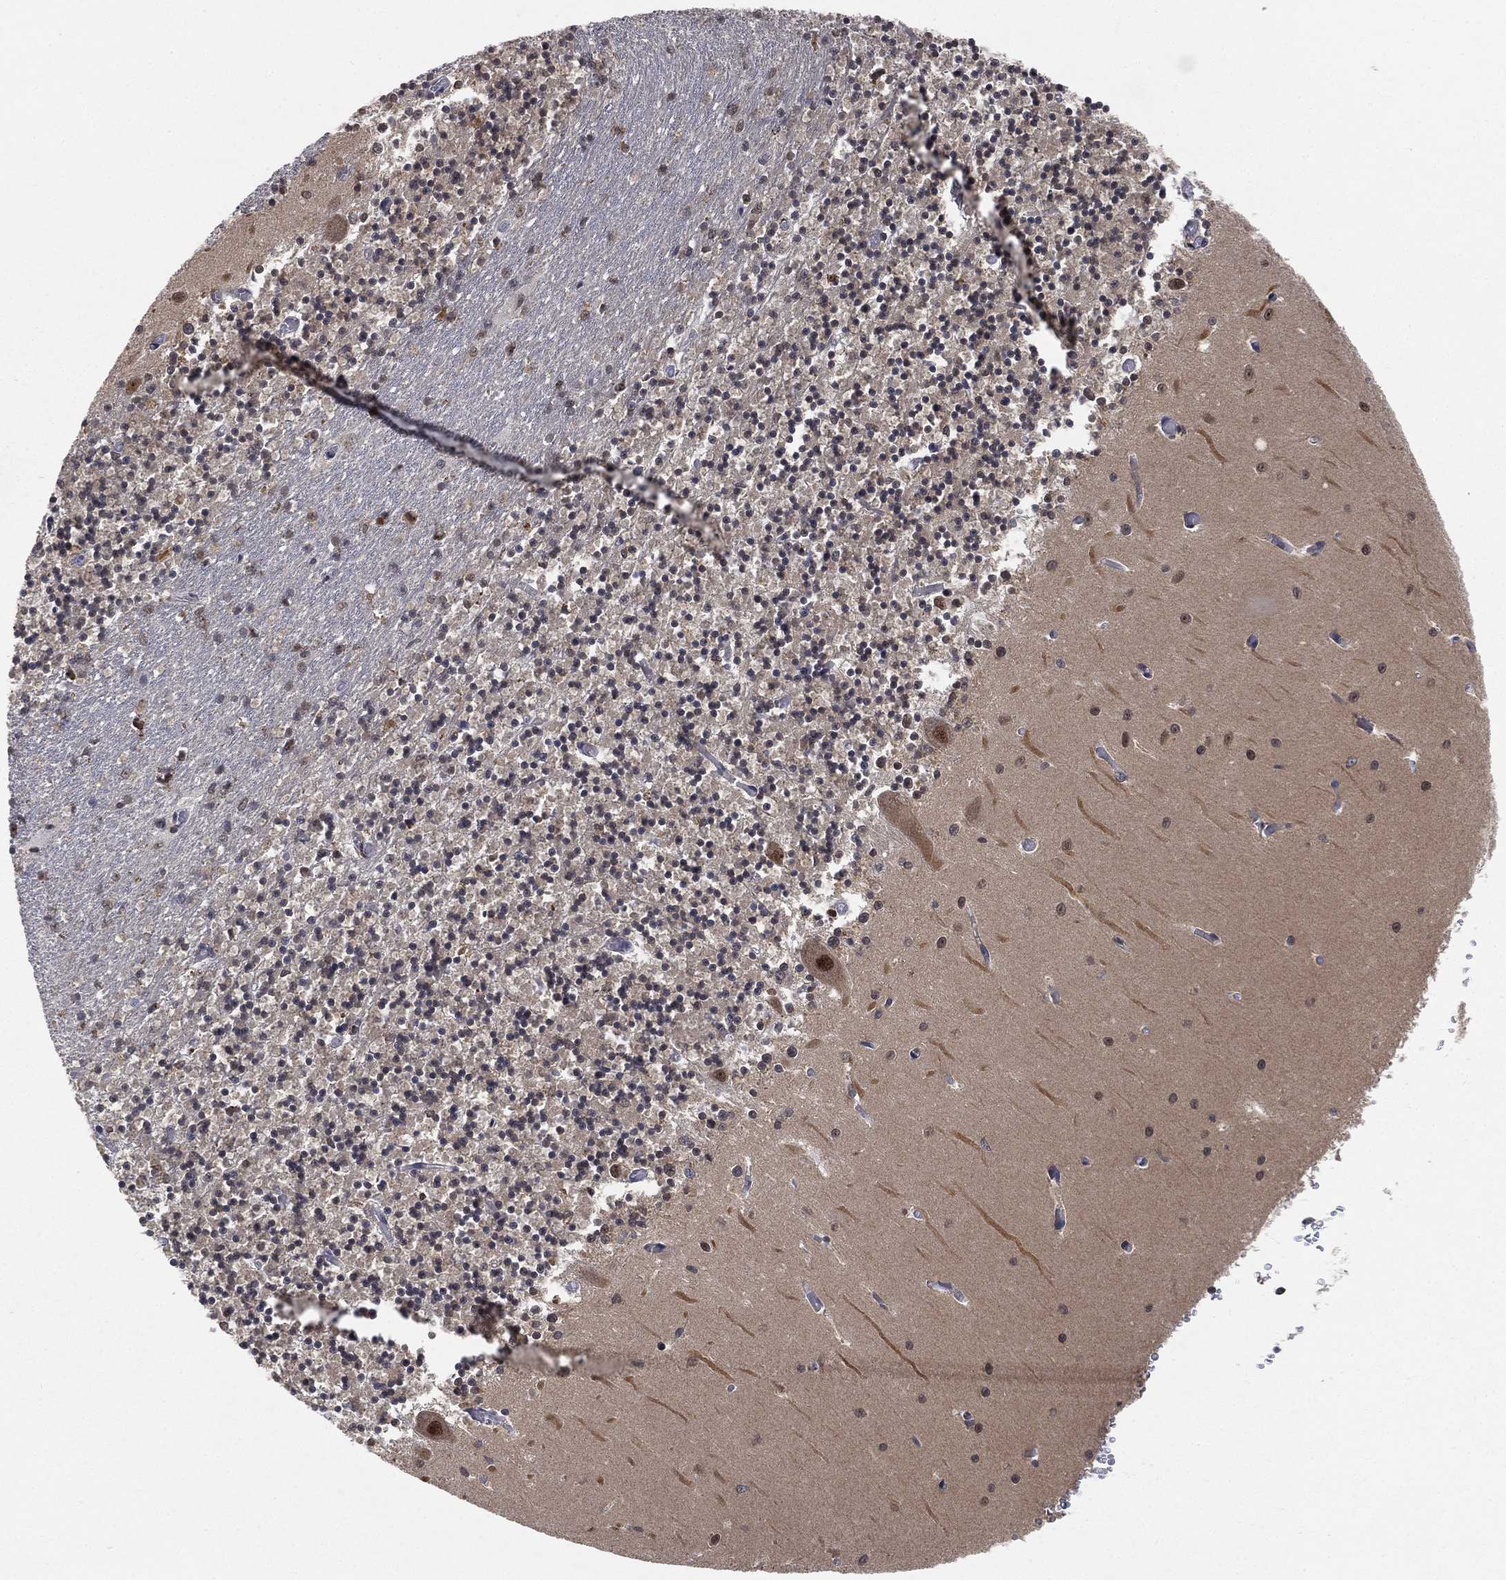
{"staining": {"intensity": "negative", "quantity": "none", "location": "none"}, "tissue": "cerebellum", "cell_type": "Cells in granular layer", "image_type": "normal", "snomed": [{"axis": "morphology", "description": "Normal tissue, NOS"}, {"axis": "topography", "description": "Cerebellum"}], "caption": "Cells in granular layer show no significant positivity in unremarkable cerebellum. (DAB immunohistochemistry (IHC) visualized using brightfield microscopy, high magnification).", "gene": "WDR26", "patient": {"sex": "female", "age": 64}}